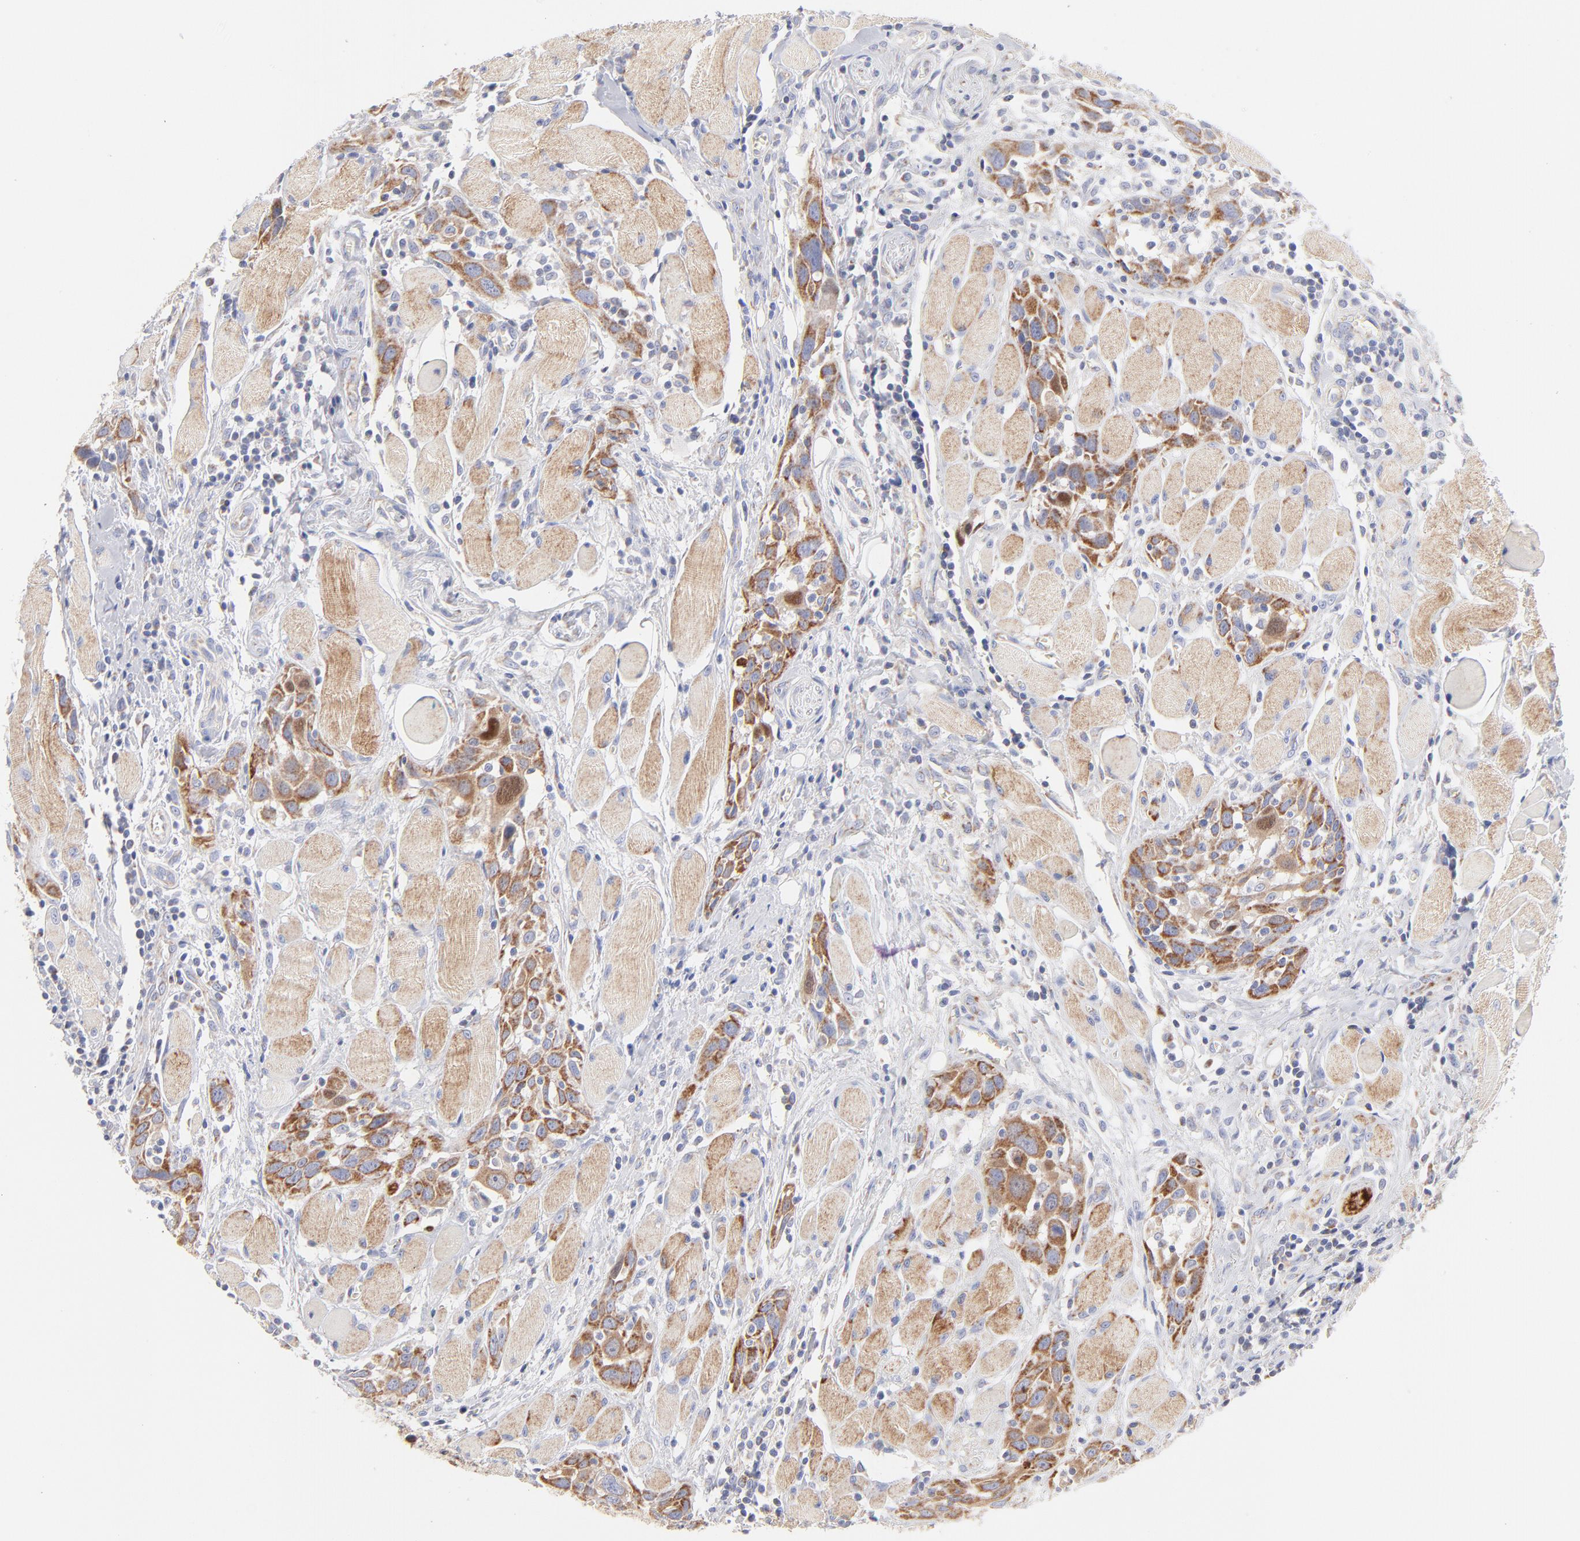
{"staining": {"intensity": "moderate", "quantity": ">75%", "location": "cytoplasmic/membranous"}, "tissue": "head and neck cancer", "cell_type": "Tumor cells", "image_type": "cancer", "snomed": [{"axis": "morphology", "description": "Squamous cell carcinoma, NOS"}, {"axis": "topography", "description": "Oral tissue"}, {"axis": "topography", "description": "Head-Neck"}], "caption": "Immunohistochemical staining of human squamous cell carcinoma (head and neck) shows medium levels of moderate cytoplasmic/membranous positivity in approximately >75% of tumor cells.", "gene": "TIMM8A", "patient": {"sex": "female", "age": 50}}